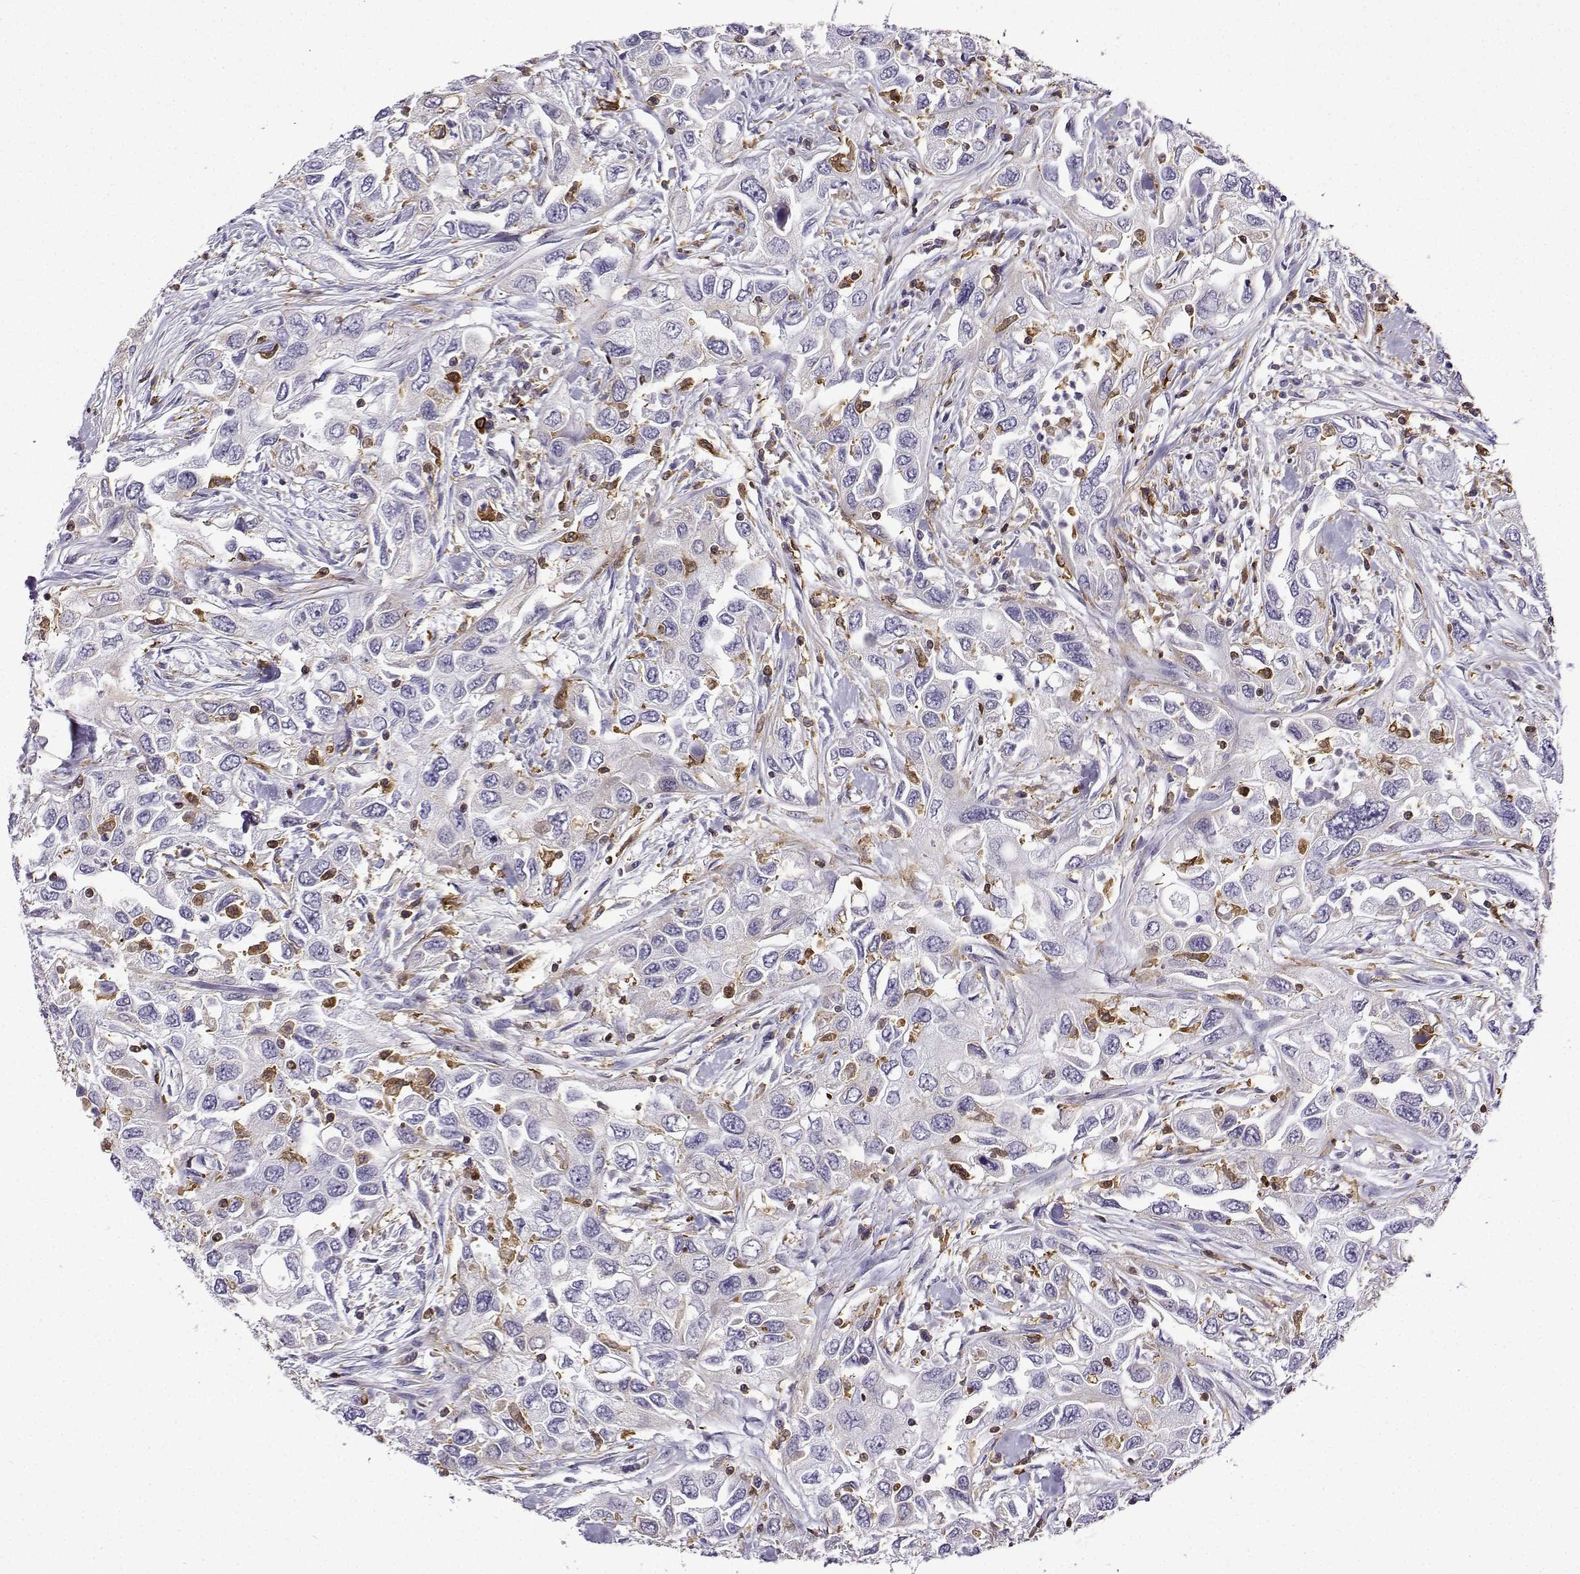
{"staining": {"intensity": "negative", "quantity": "none", "location": "none"}, "tissue": "urothelial cancer", "cell_type": "Tumor cells", "image_type": "cancer", "snomed": [{"axis": "morphology", "description": "Urothelial carcinoma, High grade"}, {"axis": "topography", "description": "Urinary bladder"}], "caption": "Immunohistochemistry of human high-grade urothelial carcinoma reveals no expression in tumor cells.", "gene": "DOCK10", "patient": {"sex": "male", "age": 76}}